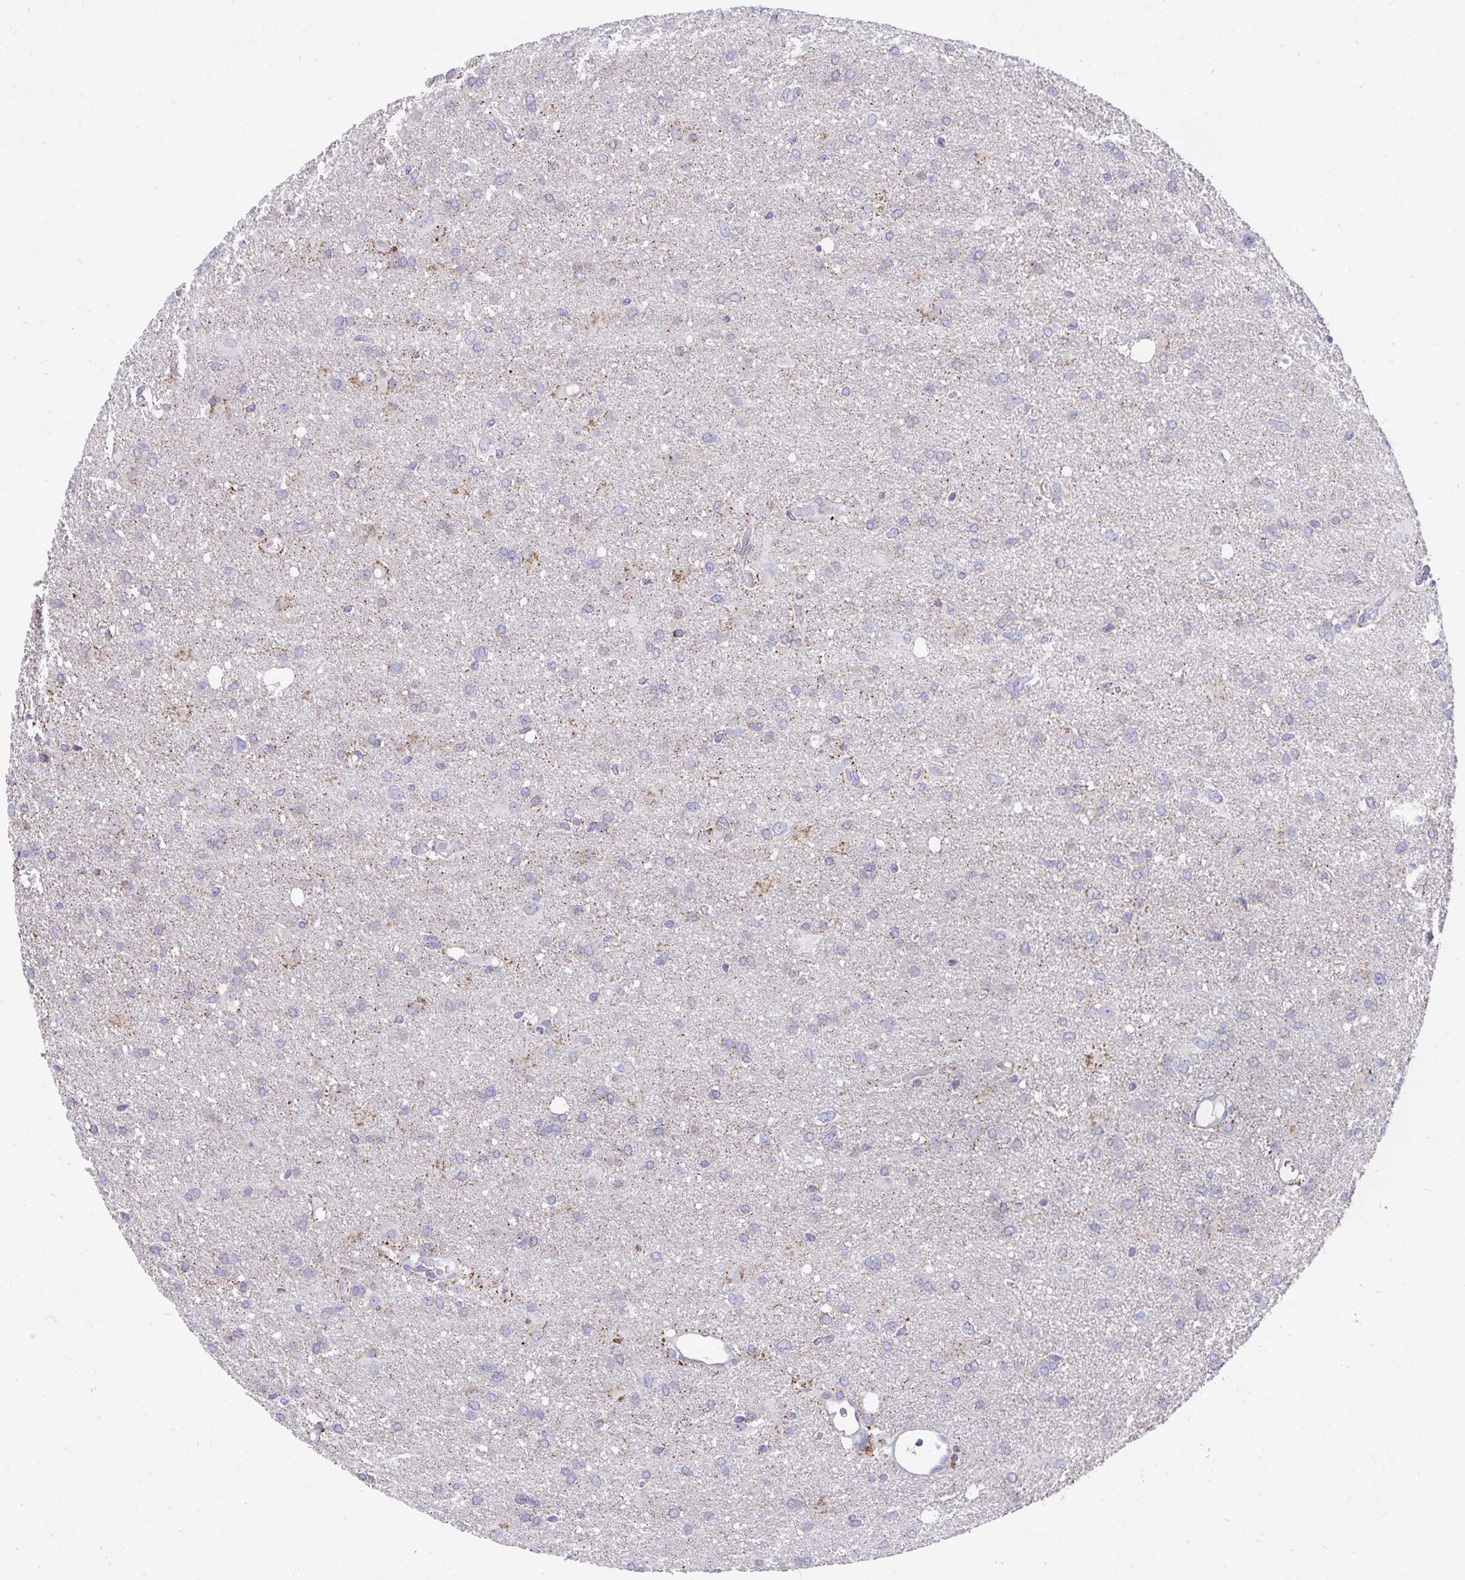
{"staining": {"intensity": "negative", "quantity": "none", "location": "none"}, "tissue": "glioma", "cell_type": "Tumor cells", "image_type": "cancer", "snomed": [{"axis": "morphology", "description": "Glioma, malignant, High grade"}, {"axis": "topography", "description": "Brain"}], "caption": "IHC of human glioma displays no staining in tumor cells. Nuclei are stained in blue.", "gene": "FHIP1B", "patient": {"sex": "male", "age": 53}}